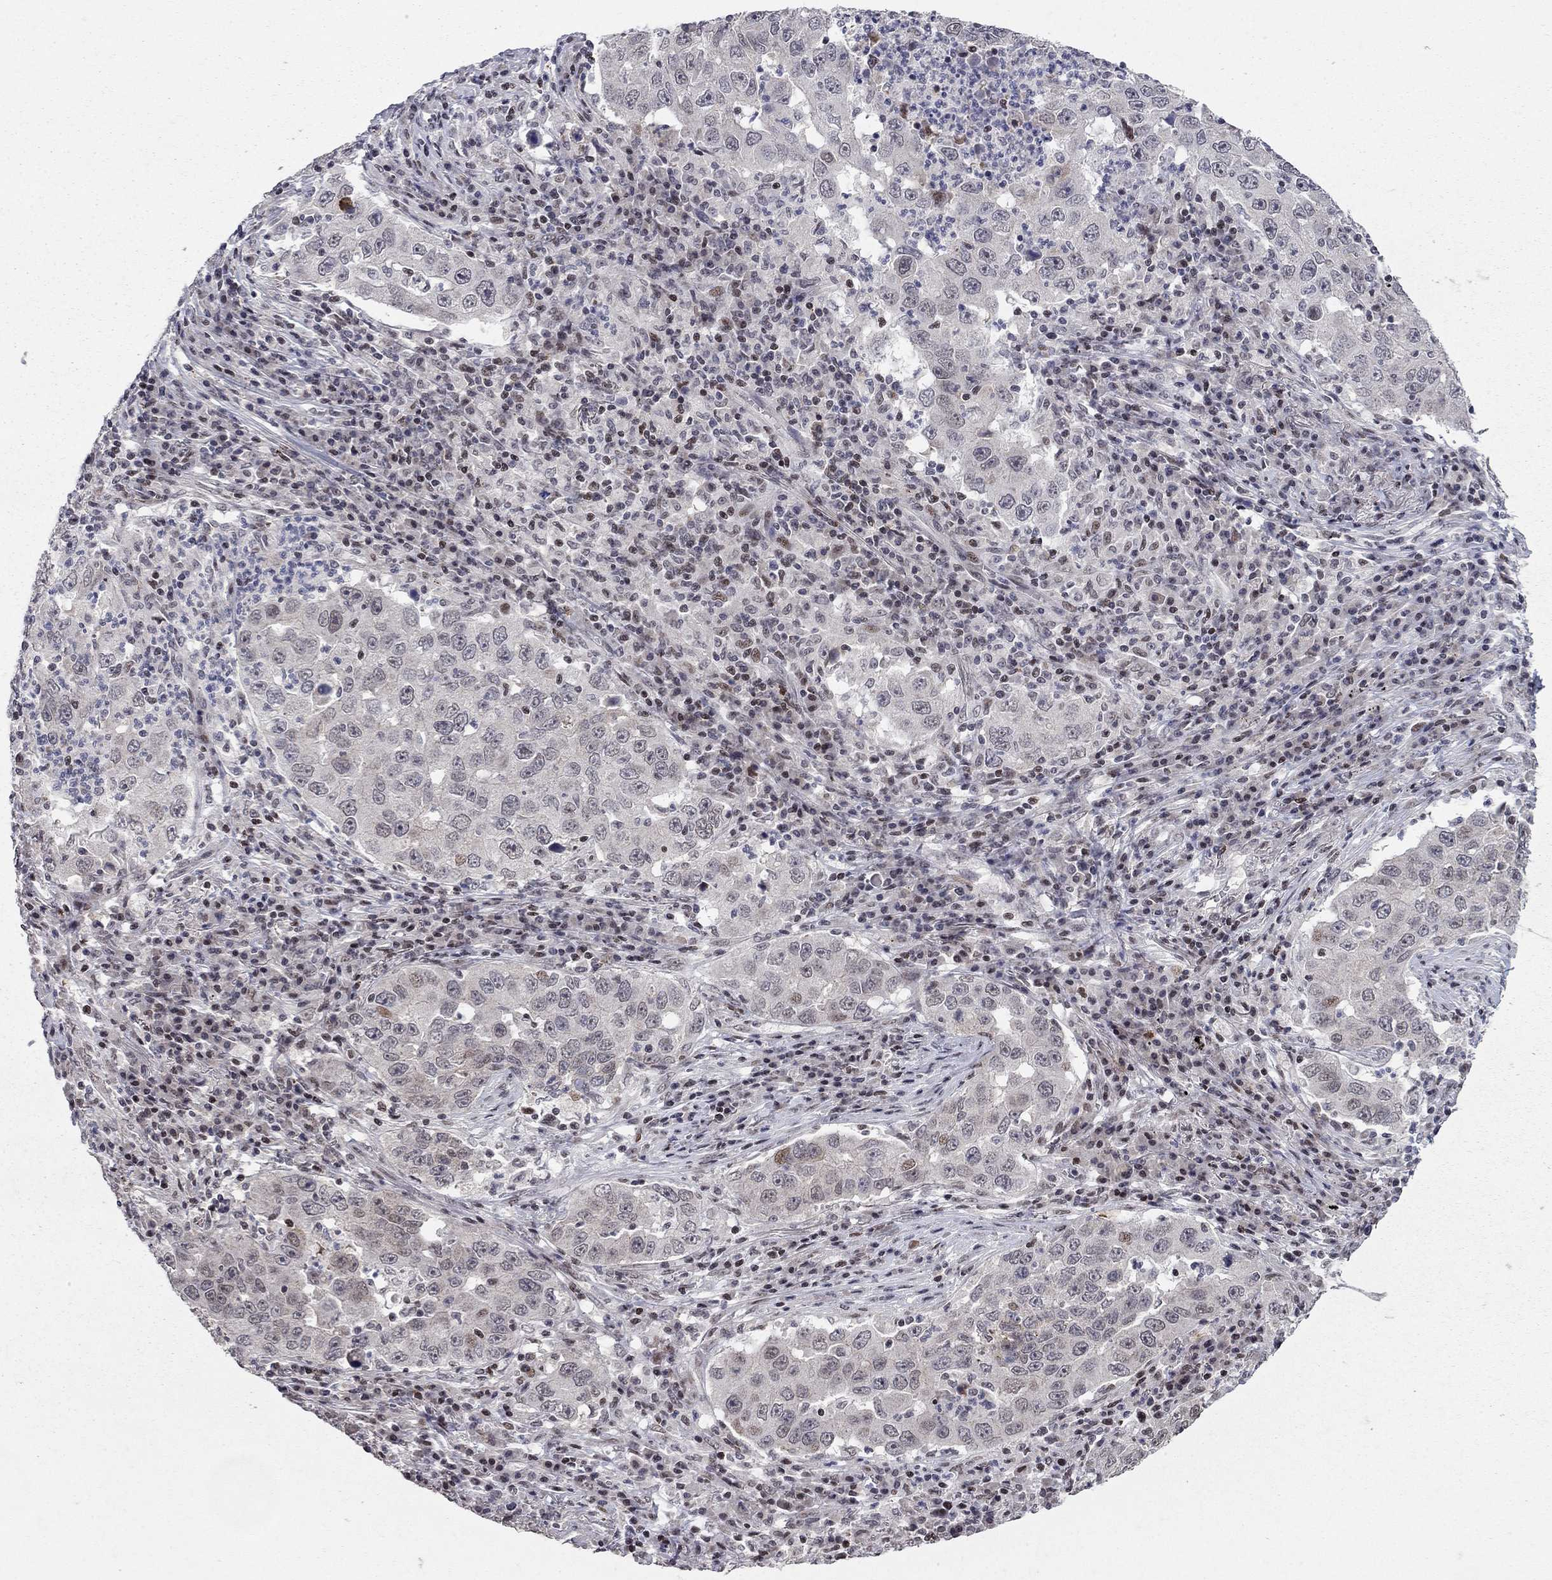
{"staining": {"intensity": "weak", "quantity": "<25%", "location": "nuclear"}, "tissue": "lung cancer", "cell_type": "Tumor cells", "image_type": "cancer", "snomed": [{"axis": "morphology", "description": "Adenocarcinoma, NOS"}, {"axis": "topography", "description": "Lung"}], "caption": "A photomicrograph of lung adenocarcinoma stained for a protein reveals no brown staining in tumor cells.", "gene": "HDAC3", "patient": {"sex": "male", "age": 73}}